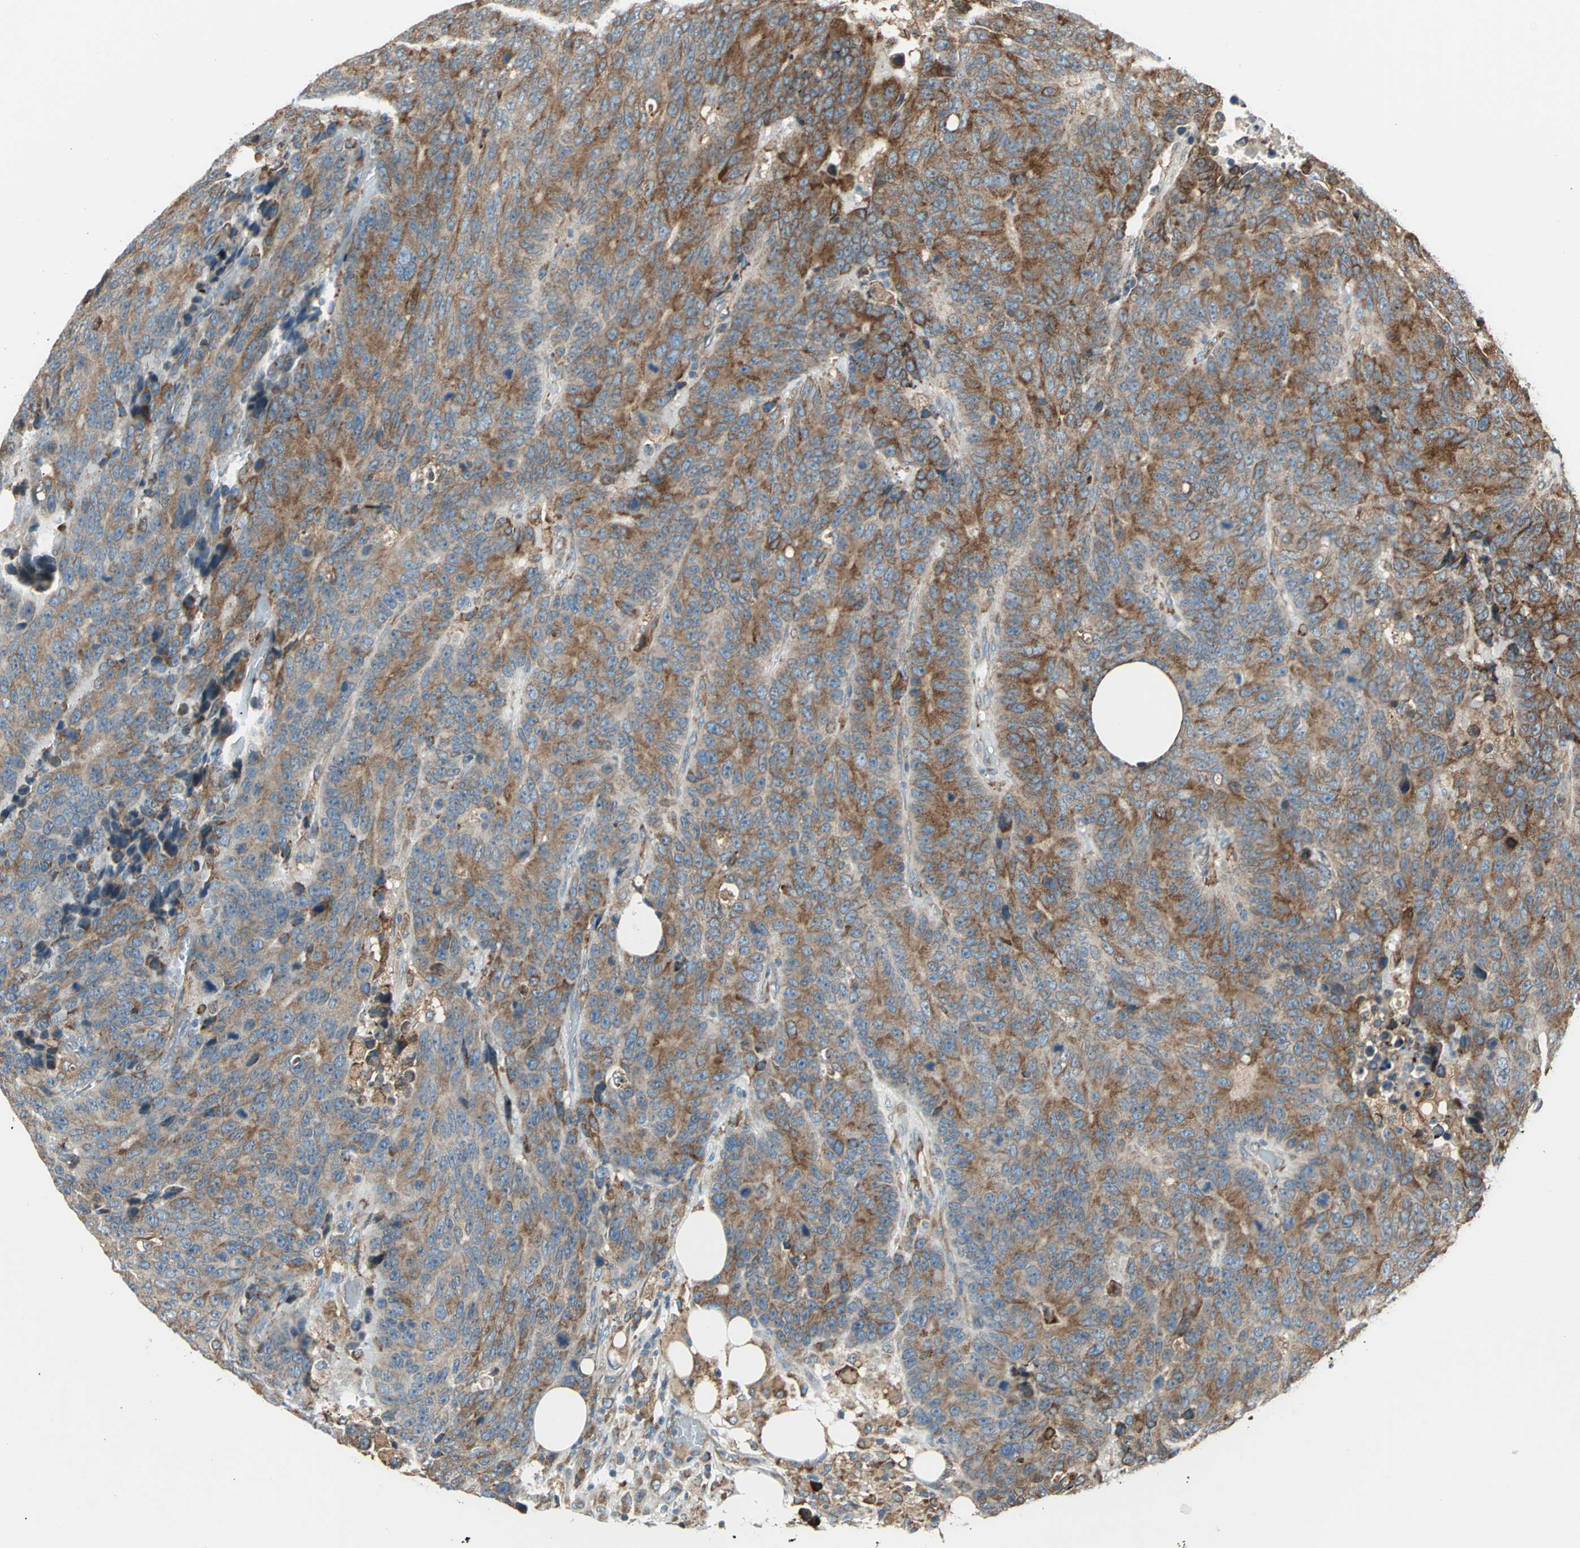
{"staining": {"intensity": "moderate", "quantity": ">75%", "location": "cytoplasmic/membranous"}, "tissue": "colorectal cancer", "cell_type": "Tumor cells", "image_type": "cancer", "snomed": [{"axis": "morphology", "description": "Adenocarcinoma, NOS"}, {"axis": "topography", "description": "Colon"}], "caption": "Immunohistochemistry (IHC) of colorectal cancer exhibits medium levels of moderate cytoplasmic/membranous staining in approximately >75% of tumor cells.", "gene": "PDIA4", "patient": {"sex": "female", "age": 86}}